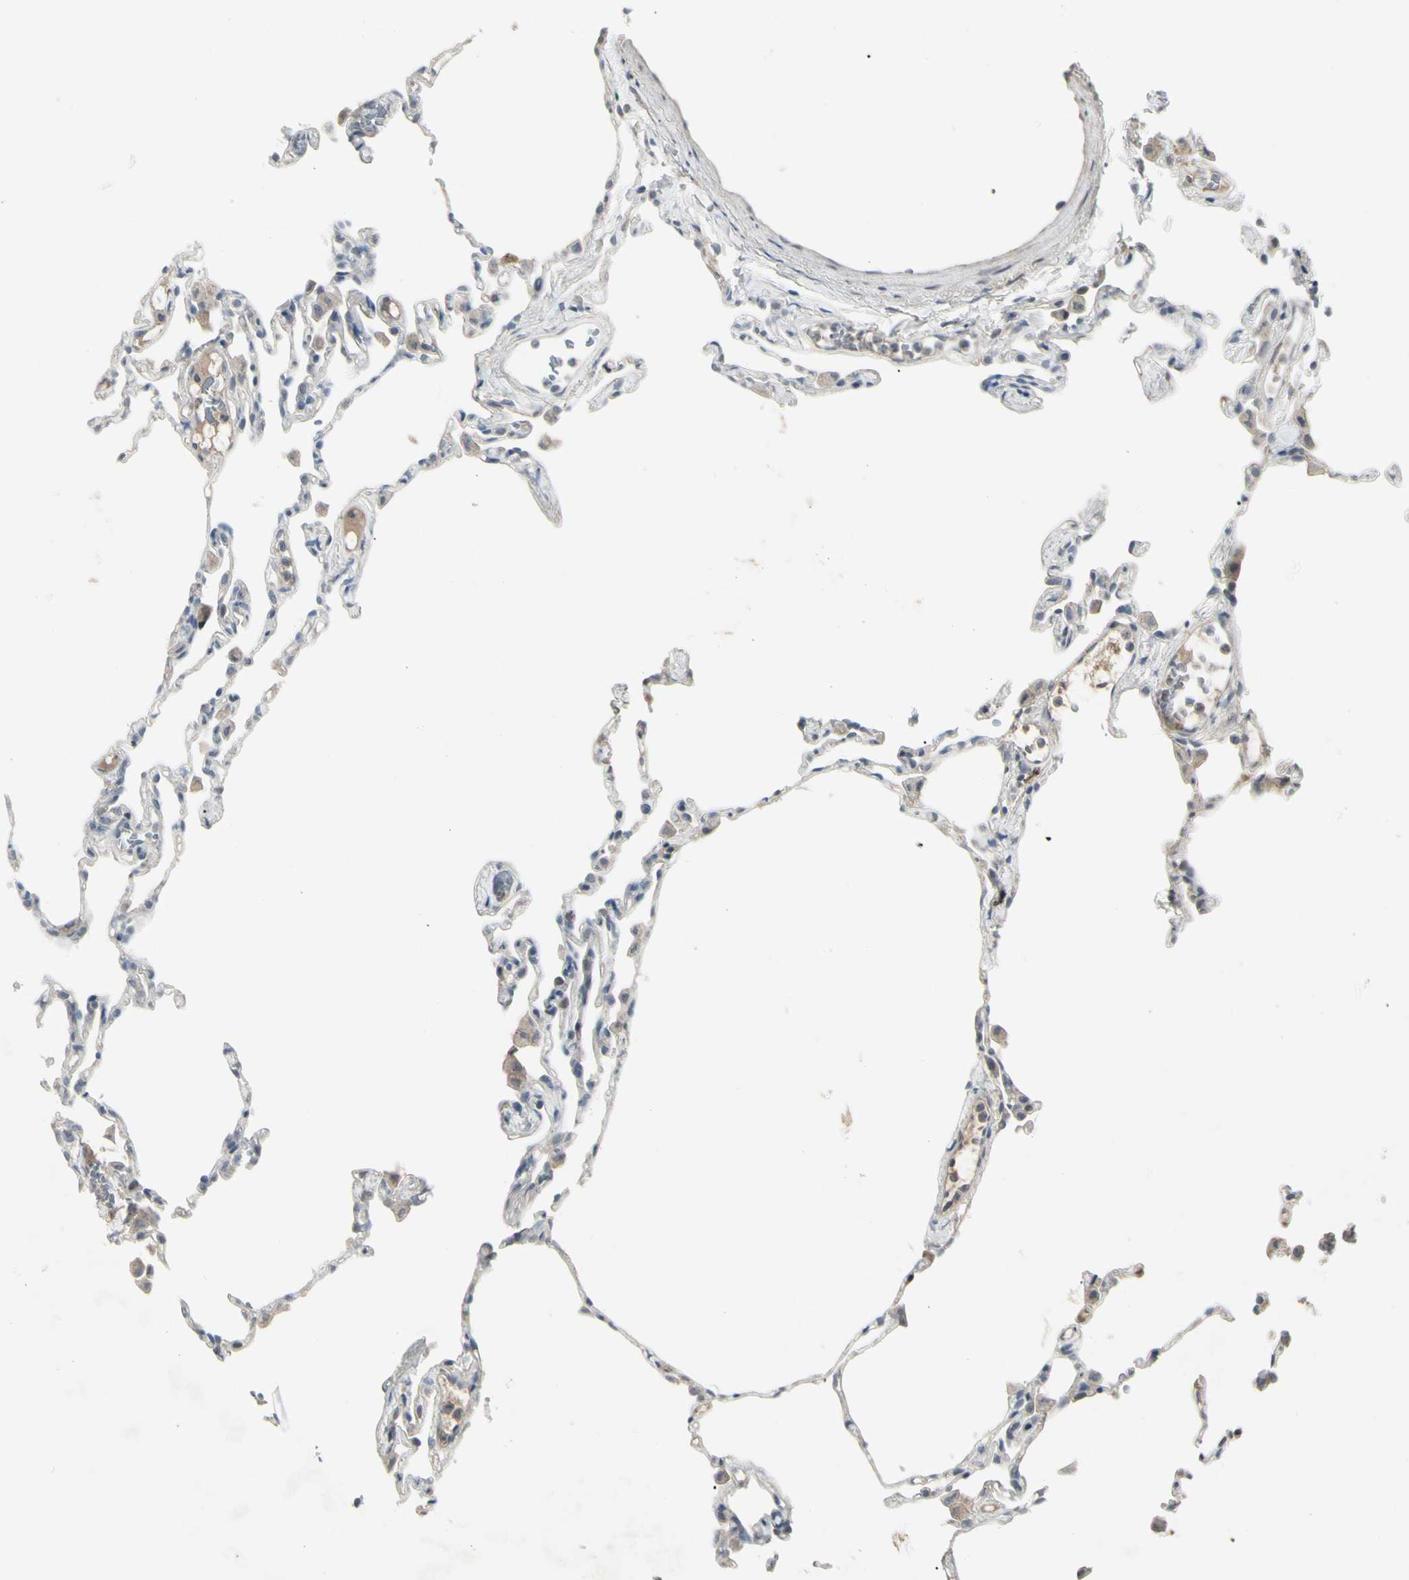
{"staining": {"intensity": "negative", "quantity": "none", "location": "none"}, "tissue": "lung", "cell_type": "Alveolar cells", "image_type": "normal", "snomed": [{"axis": "morphology", "description": "Normal tissue, NOS"}, {"axis": "topography", "description": "Lung"}], "caption": "DAB (3,3'-diaminobenzidine) immunohistochemical staining of unremarkable lung demonstrates no significant expression in alveolar cells.", "gene": "PIAS4", "patient": {"sex": "female", "age": 49}}